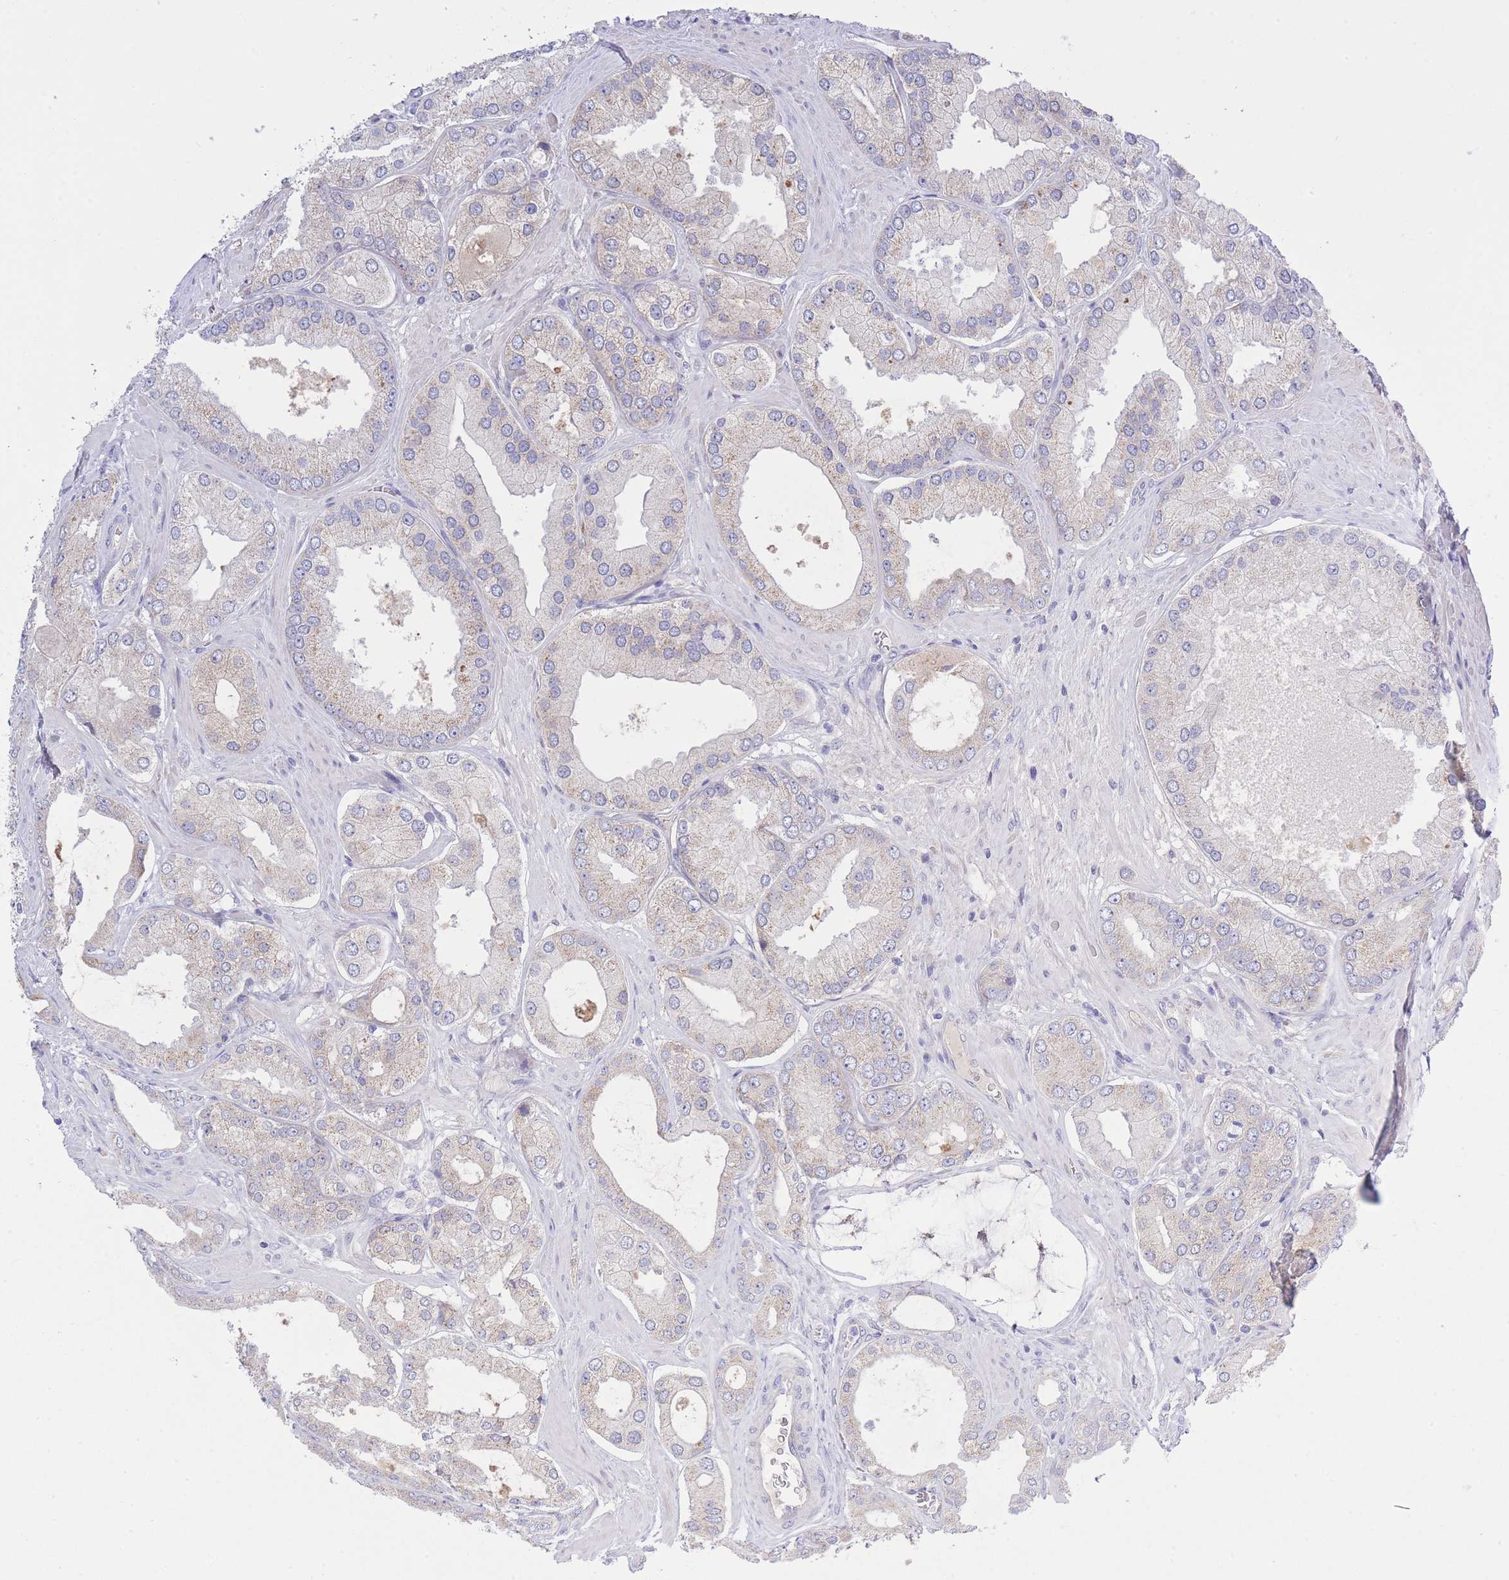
{"staining": {"intensity": "negative", "quantity": "none", "location": "none"}, "tissue": "prostate cancer", "cell_type": "Tumor cells", "image_type": "cancer", "snomed": [{"axis": "morphology", "description": "Adenocarcinoma, Low grade"}, {"axis": "topography", "description": "Prostate"}], "caption": "Tumor cells are negative for protein expression in human prostate cancer (adenocarcinoma (low-grade)).", "gene": "NANP", "patient": {"sex": "male", "age": 42}}